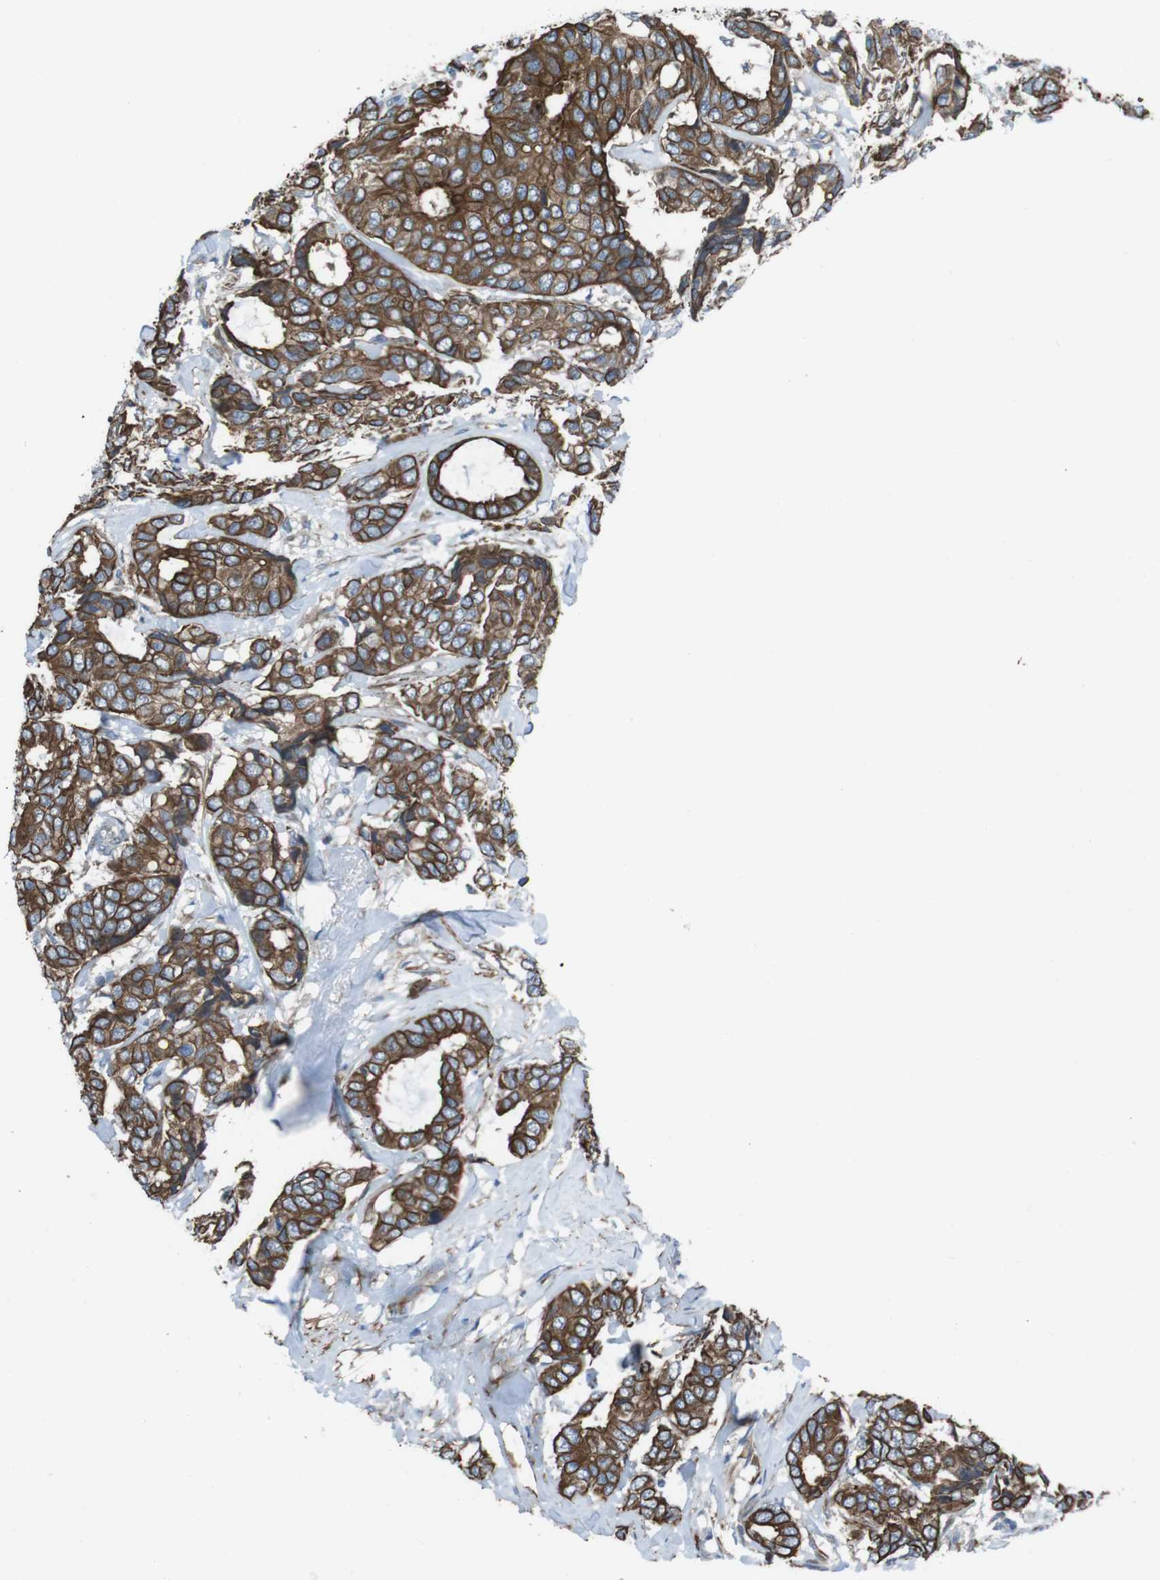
{"staining": {"intensity": "strong", "quantity": ">75%", "location": "cytoplasmic/membranous"}, "tissue": "breast cancer", "cell_type": "Tumor cells", "image_type": "cancer", "snomed": [{"axis": "morphology", "description": "Duct carcinoma"}, {"axis": "topography", "description": "Breast"}], "caption": "A high-resolution micrograph shows immunohistochemistry staining of invasive ductal carcinoma (breast), which displays strong cytoplasmic/membranous expression in approximately >75% of tumor cells.", "gene": "FAM174B", "patient": {"sex": "female", "age": 87}}